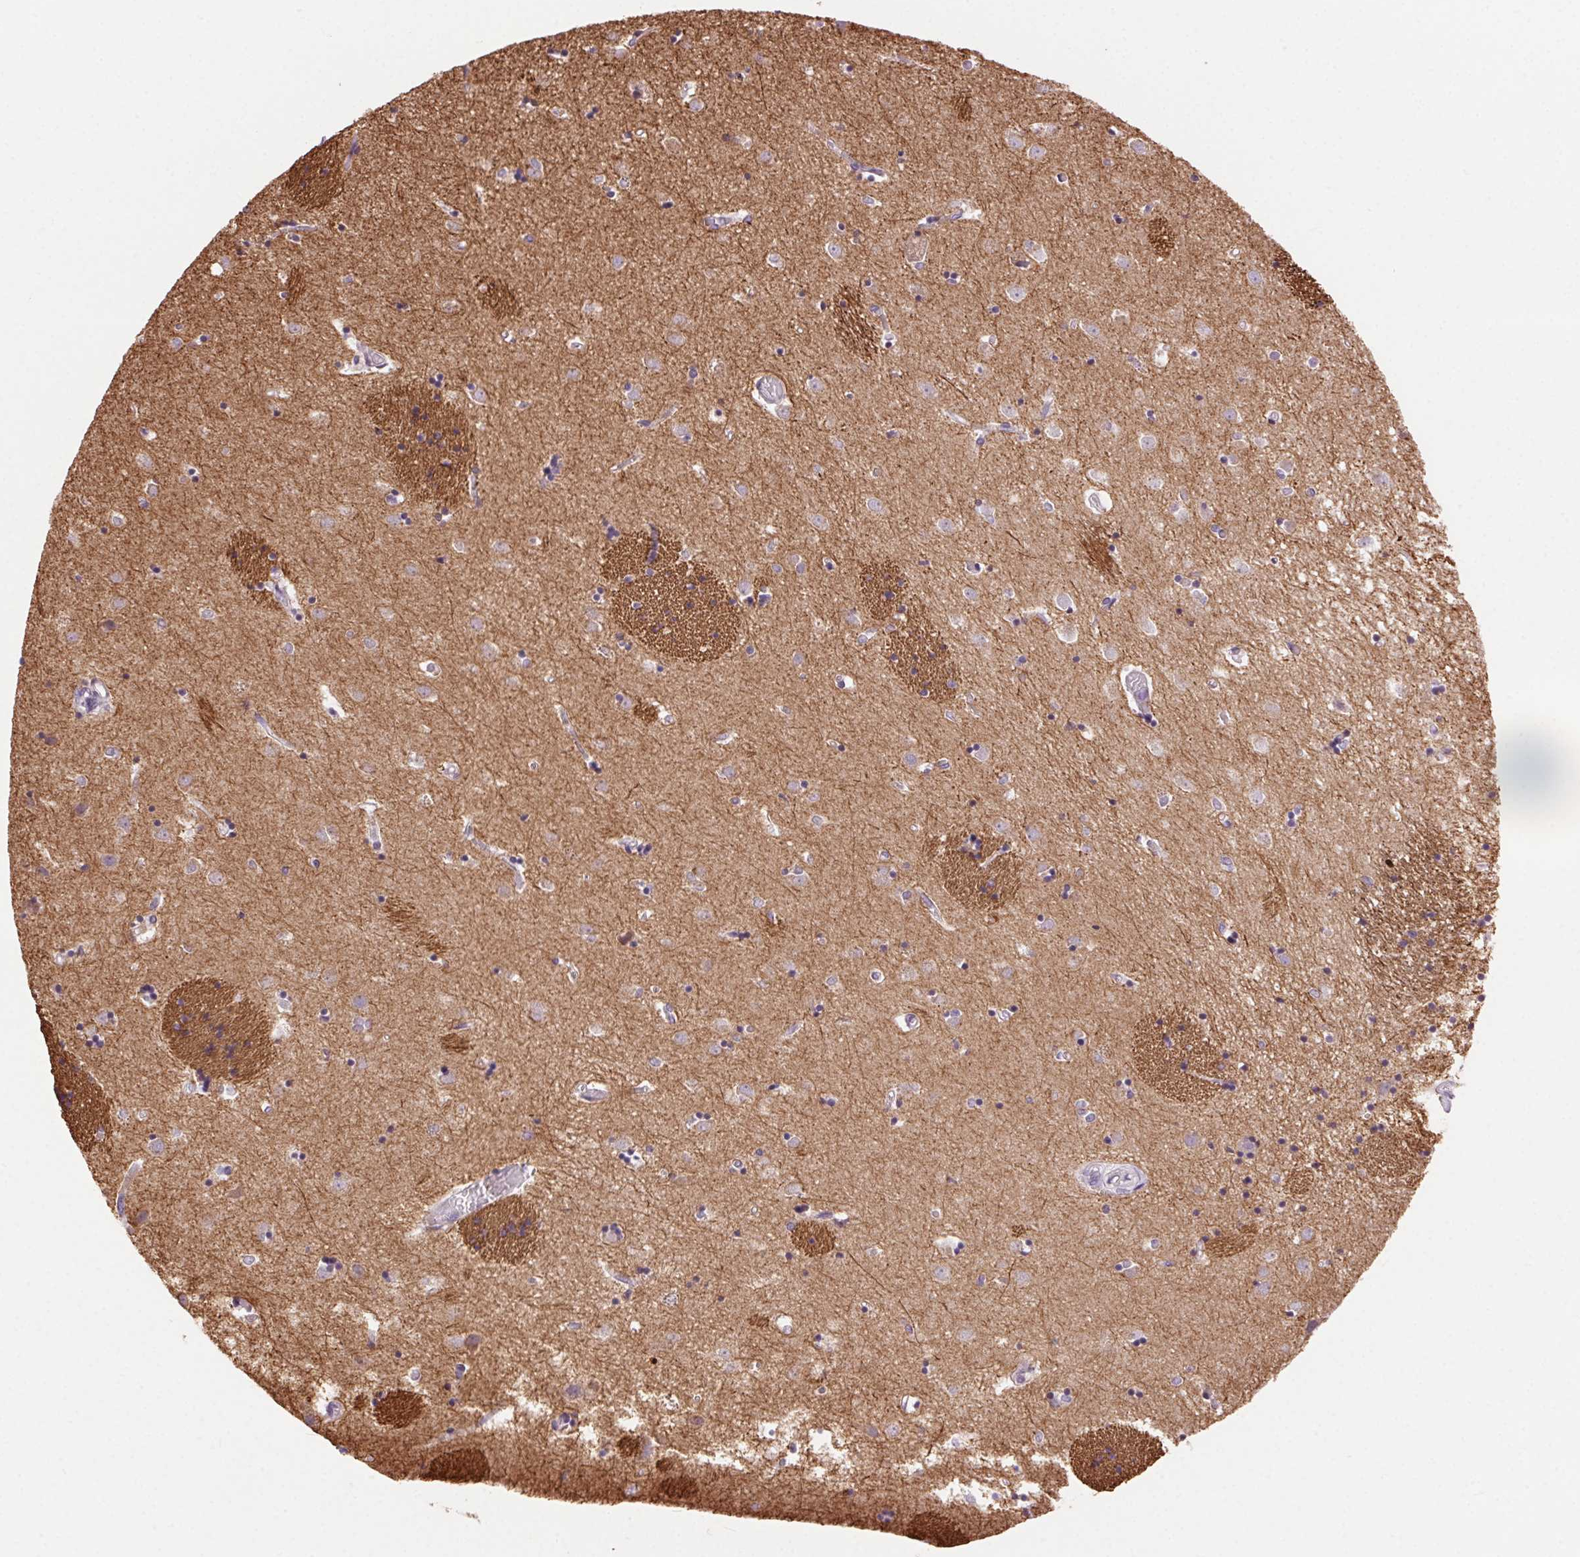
{"staining": {"intensity": "weak", "quantity": "<25%", "location": "cytoplasmic/membranous"}, "tissue": "caudate", "cell_type": "Glial cells", "image_type": "normal", "snomed": [{"axis": "morphology", "description": "Normal tissue, NOS"}, {"axis": "topography", "description": "Lateral ventricle wall"}], "caption": "High magnification brightfield microscopy of benign caudate stained with DAB (3,3'-diaminobenzidine) (brown) and counterstained with hematoxylin (blue): glial cells show no significant expression. (DAB immunohistochemistry (IHC), high magnification).", "gene": "SYT11", "patient": {"sex": "male", "age": 54}}